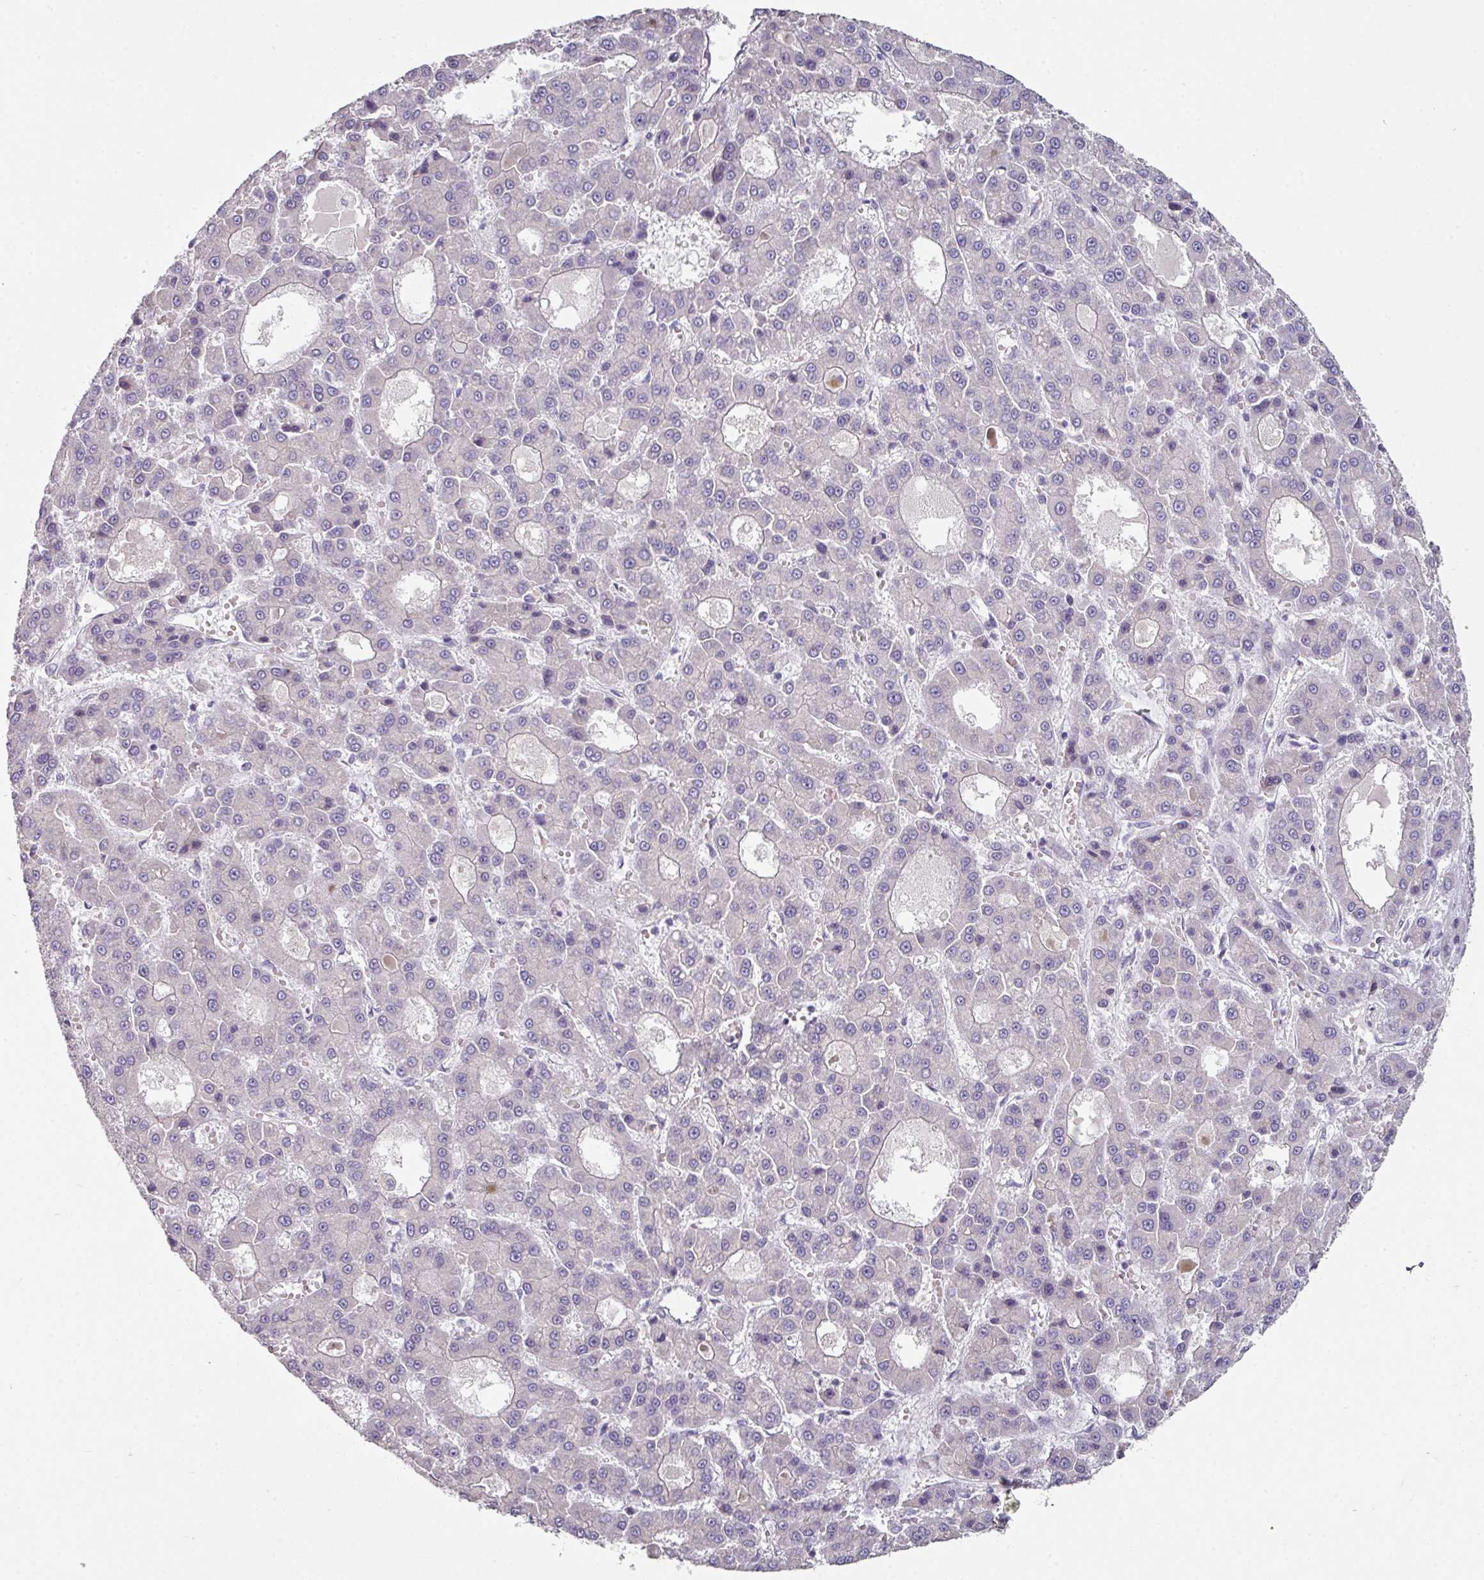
{"staining": {"intensity": "negative", "quantity": "none", "location": "none"}, "tissue": "liver cancer", "cell_type": "Tumor cells", "image_type": "cancer", "snomed": [{"axis": "morphology", "description": "Carcinoma, Hepatocellular, NOS"}, {"axis": "topography", "description": "Liver"}], "caption": "Histopathology image shows no protein positivity in tumor cells of liver cancer (hepatocellular carcinoma) tissue.", "gene": "ELK1", "patient": {"sex": "male", "age": 70}}